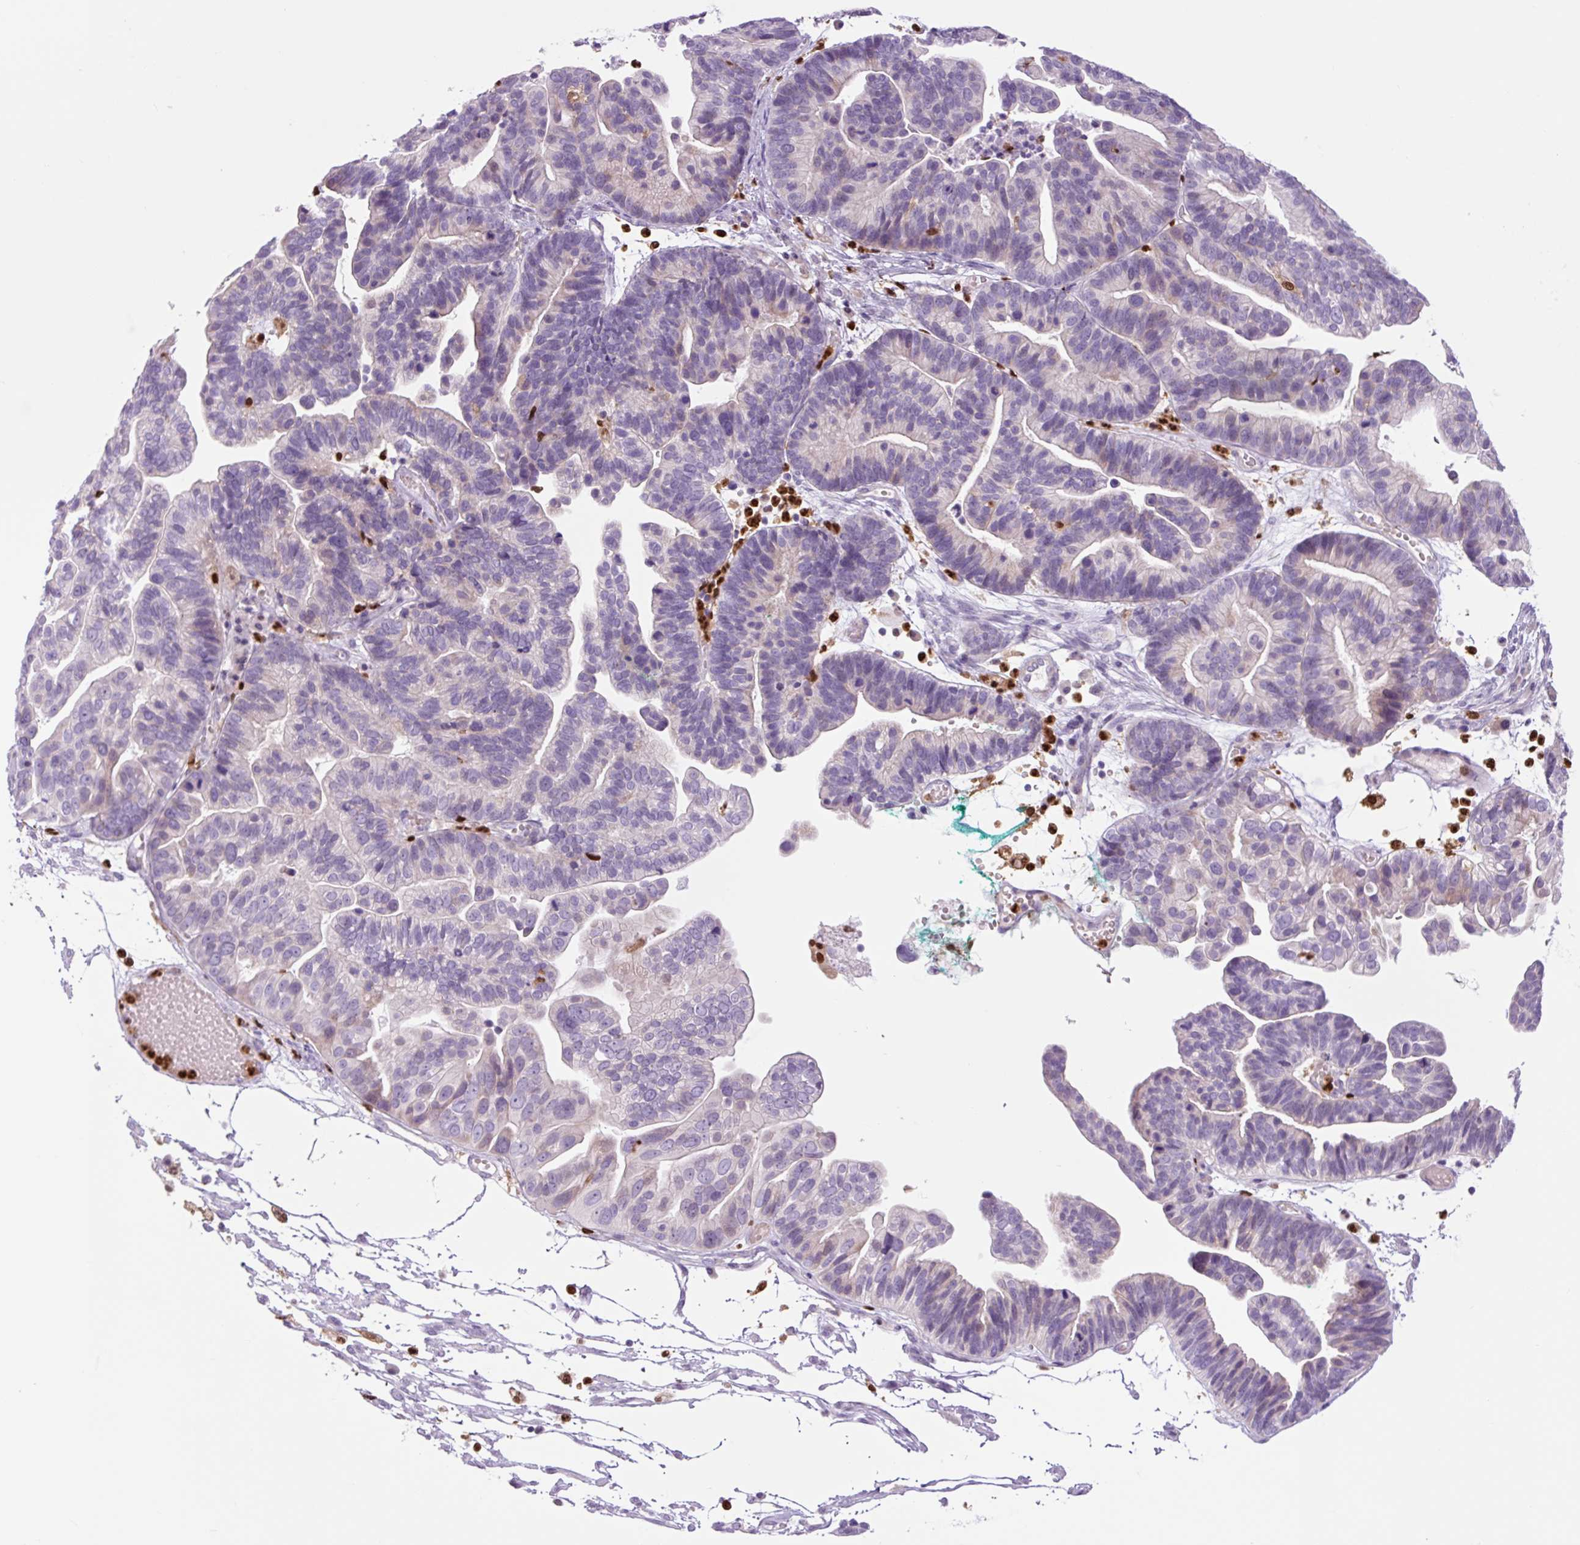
{"staining": {"intensity": "negative", "quantity": "none", "location": "none"}, "tissue": "ovarian cancer", "cell_type": "Tumor cells", "image_type": "cancer", "snomed": [{"axis": "morphology", "description": "Cystadenocarcinoma, serous, NOS"}, {"axis": "topography", "description": "Ovary"}], "caption": "The IHC micrograph has no significant positivity in tumor cells of ovarian serous cystadenocarcinoma tissue.", "gene": "SPI1", "patient": {"sex": "female", "age": 56}}